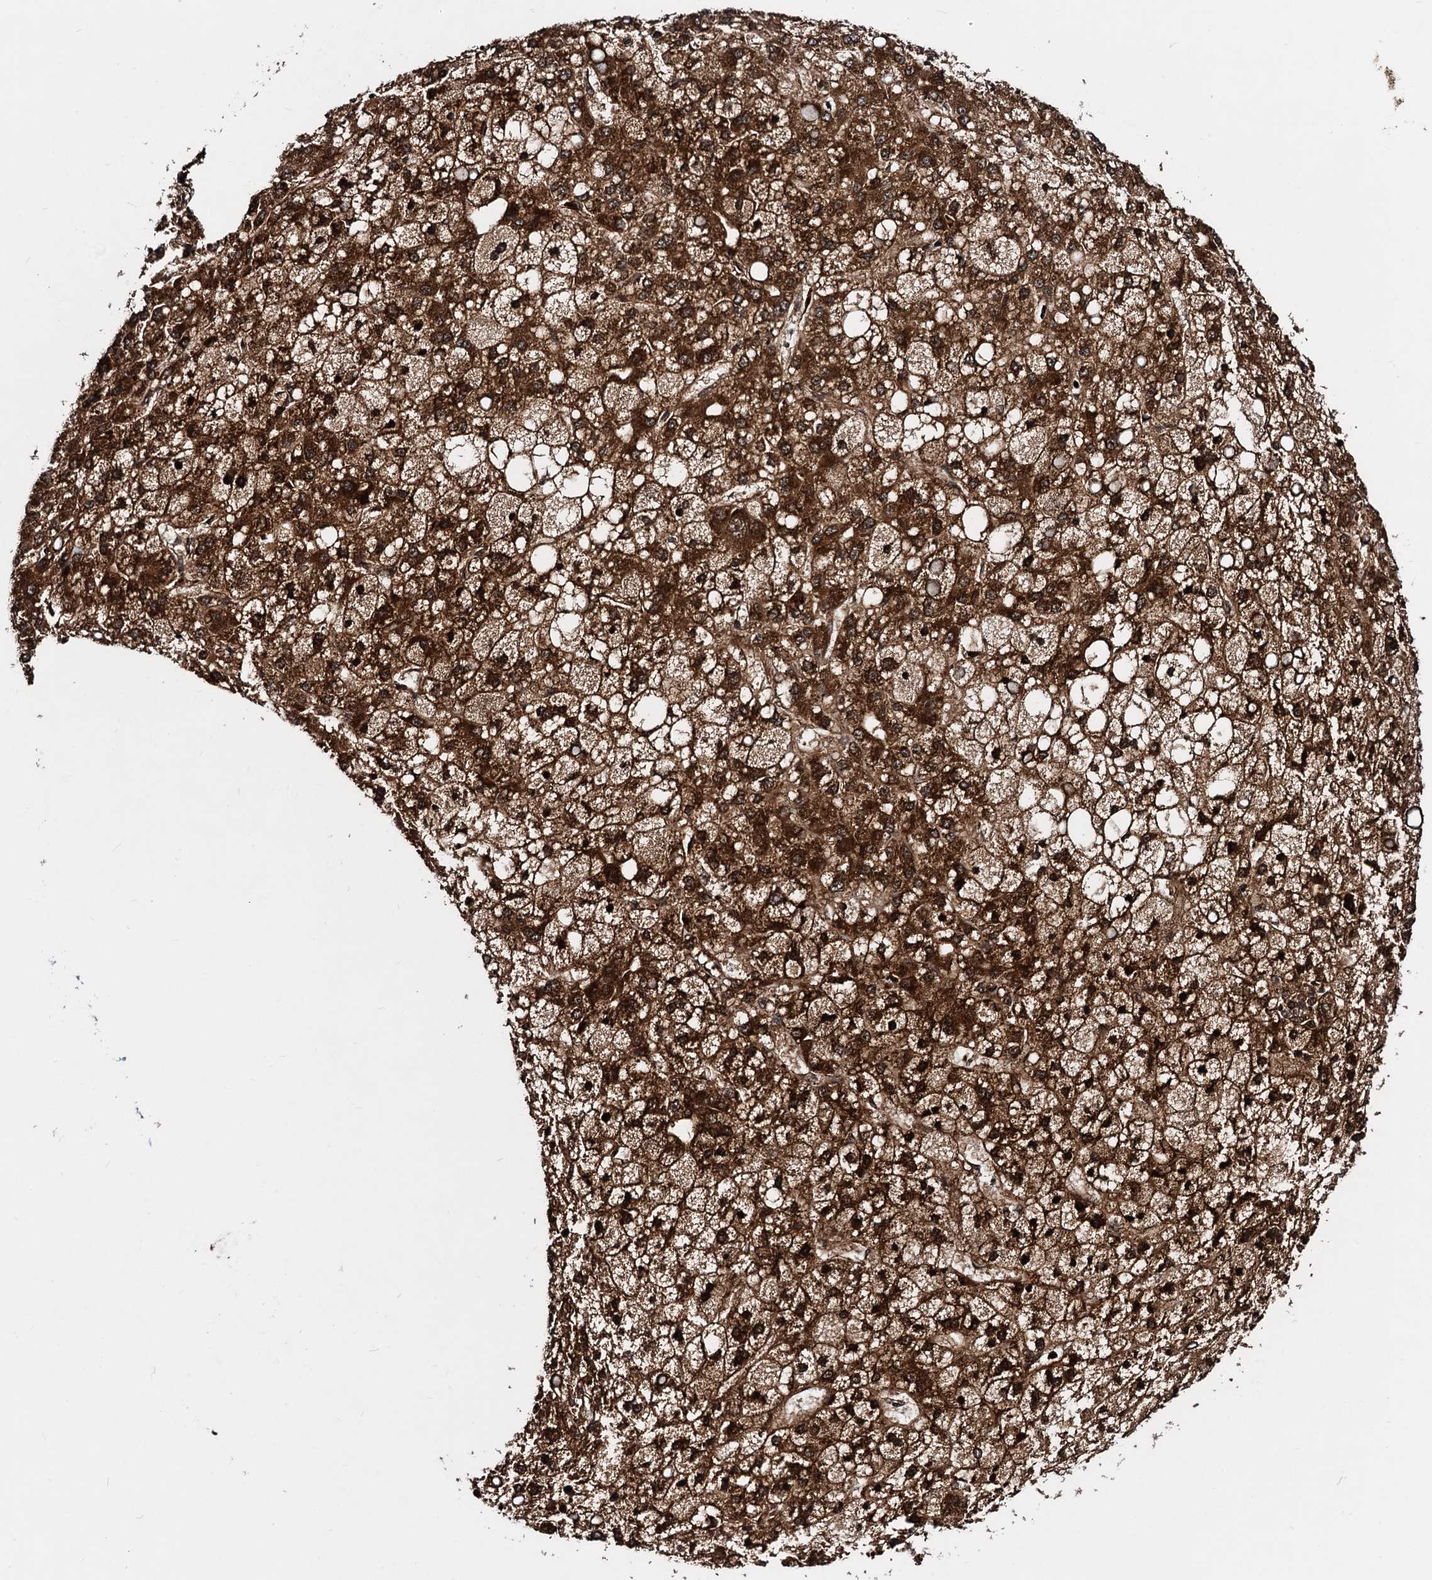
{"staining": {"intensity": "strong", "quantity": ">75%", "location": "cytoplasmic/membranous"}, "tissue": "liver cancer", "cell_type": "Tumor cells", "image_type": "cancer", "snomed": [{"axis": "morphology", "description": "Carcinoma, Hepatocellular, NOS"}, {"axis": "topography", "description": "Liver"}], "caption": "Immunohistochemical staining of human liver cancer reveals strong cytoplasmic/membranous protein positivity in about >75% of tumor cells.", "gene": "COA4", "patient": {"sex": "male", "age": 67}}